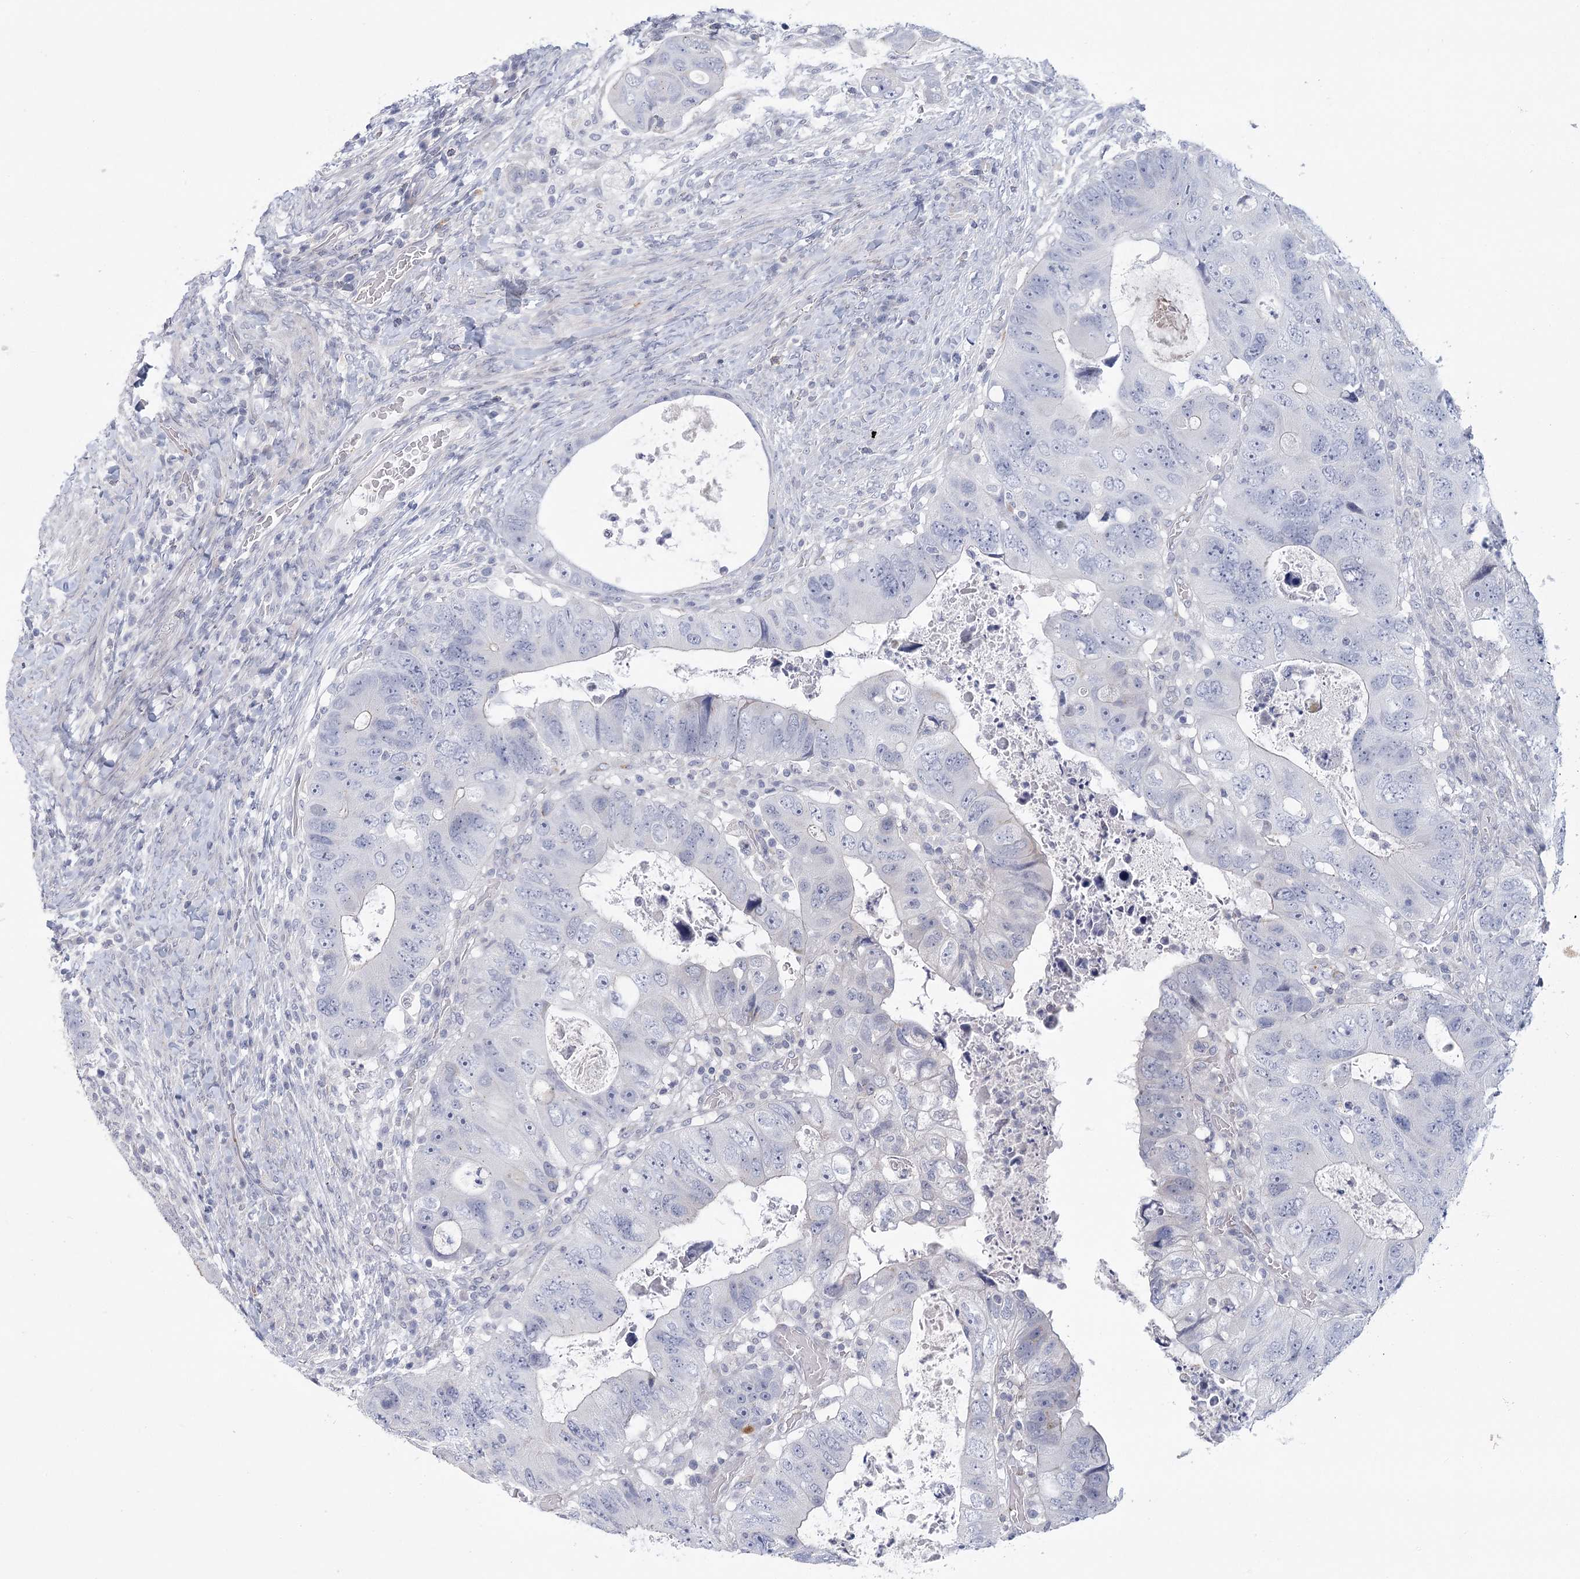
{"staining": {"intensity": "negative", "quantity": "none", "location": "none"}, "tissue": "colorectal cancer", "cell_type": "Tumor cells", "image_type": "cancer", "snomed": [{"axis": "morphology", "description": "Adenocarcinoma, NOS"}, {"axis": "topography", "description": "Rectum"}], "caption": "High power microscopy micrograph of an immunohistochemistry (IHC) micrograph of adenocarcinoma (colorectal), revealing no significant staining in tumor cells.", "gene": "FAM76B", "patient": {"sex": "male", "age": 59}}